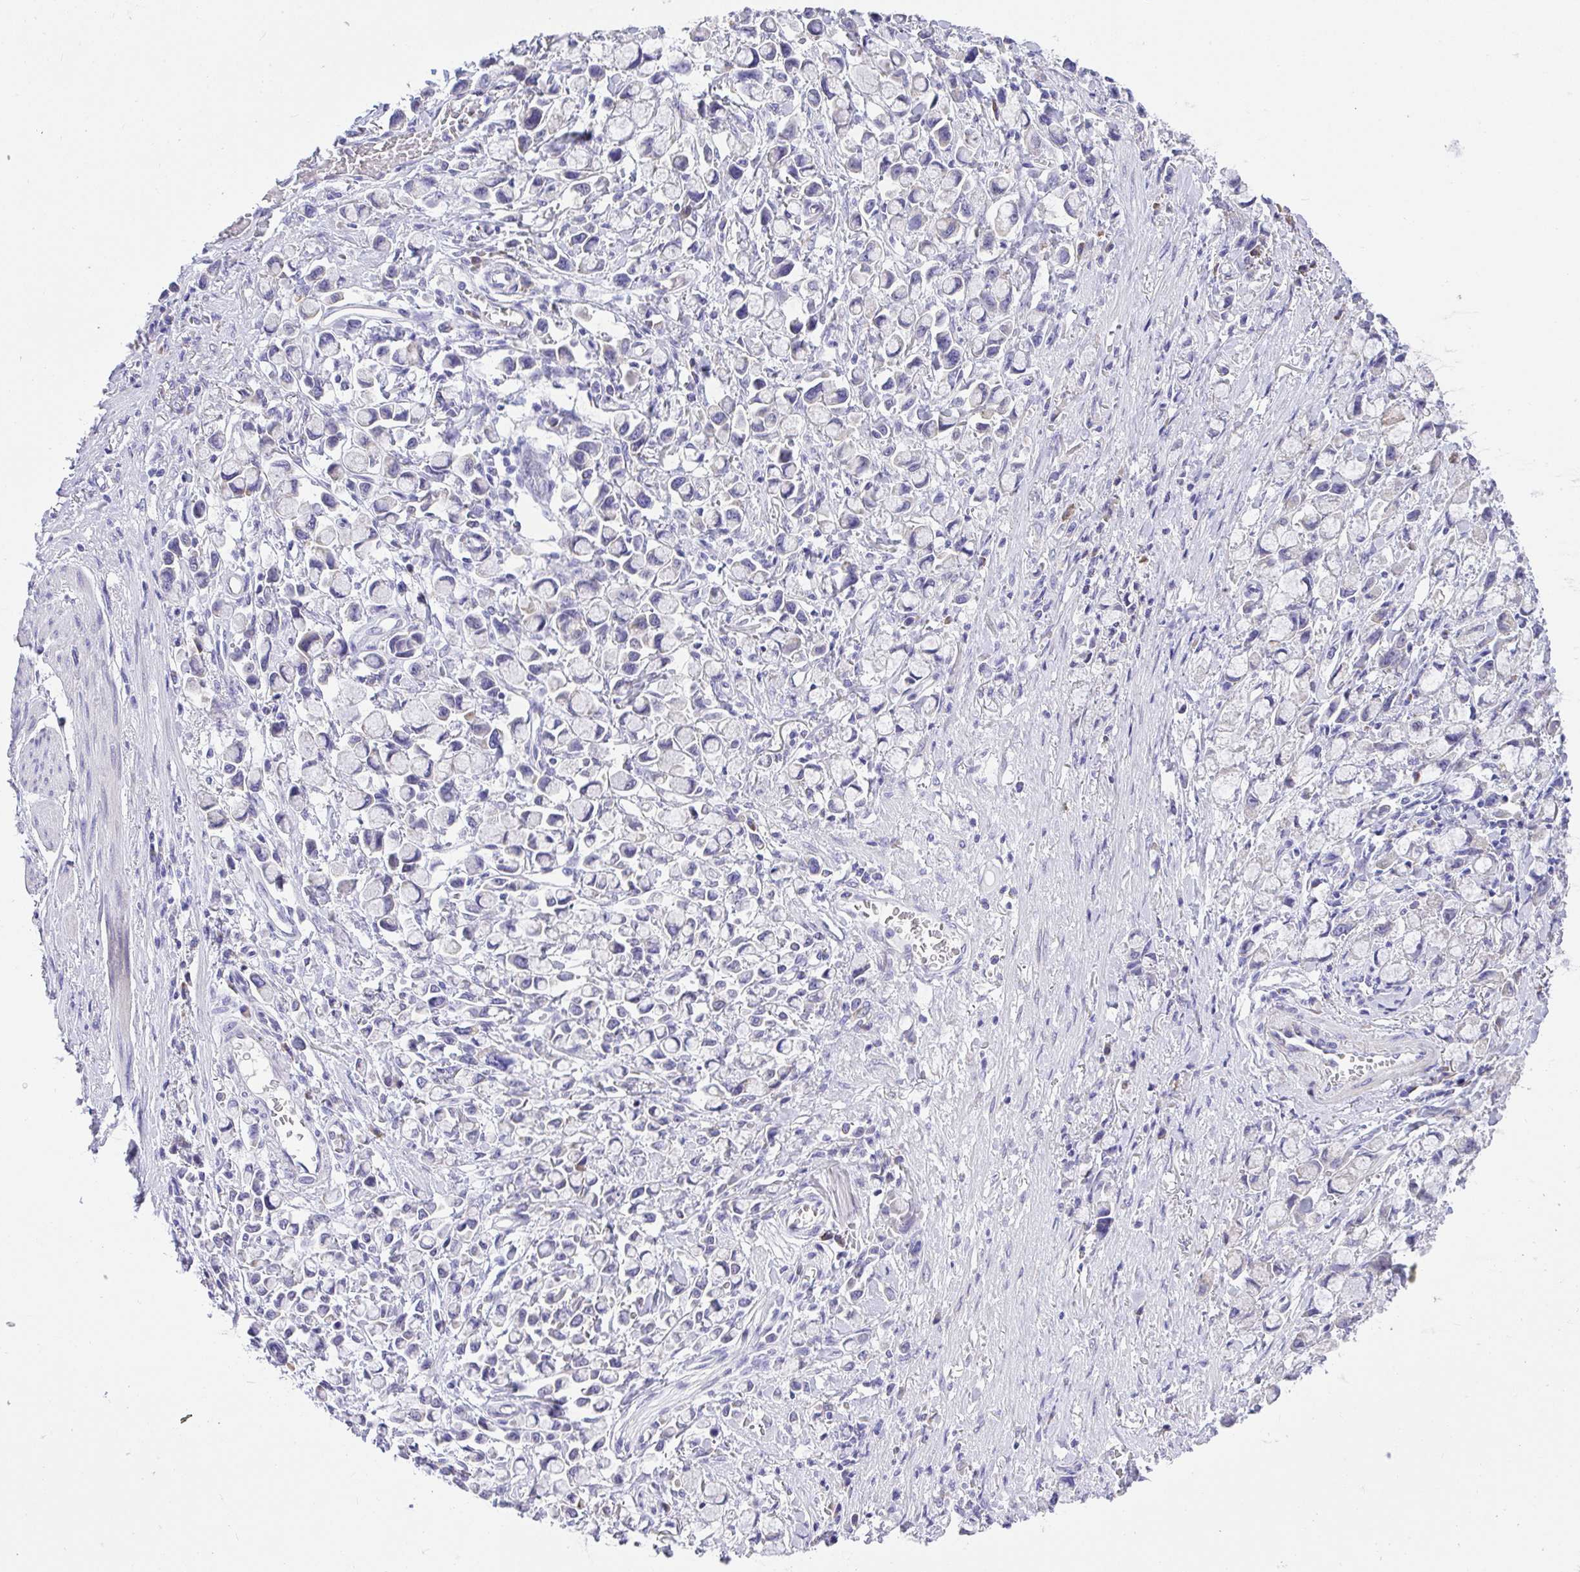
{"staining": {"intensity": "negative", "quantity": "none", "location": "none"}, "tissue": "stomach cancer", "cell_type": "Tumor cells", "image_type": "cancer", "snomed": [{"axis": "morphology", "description": "Adenocarcinoma, NOS"}, {"axis": "topography", "description": "Stomach"}], "caption": "Immunohistochemistry (IHC) of adenocarcinoma (stomach) shows no staining in tumor cells.", "gene": "ADRA2C", "patient": {"sex": "female", "age": 81}}